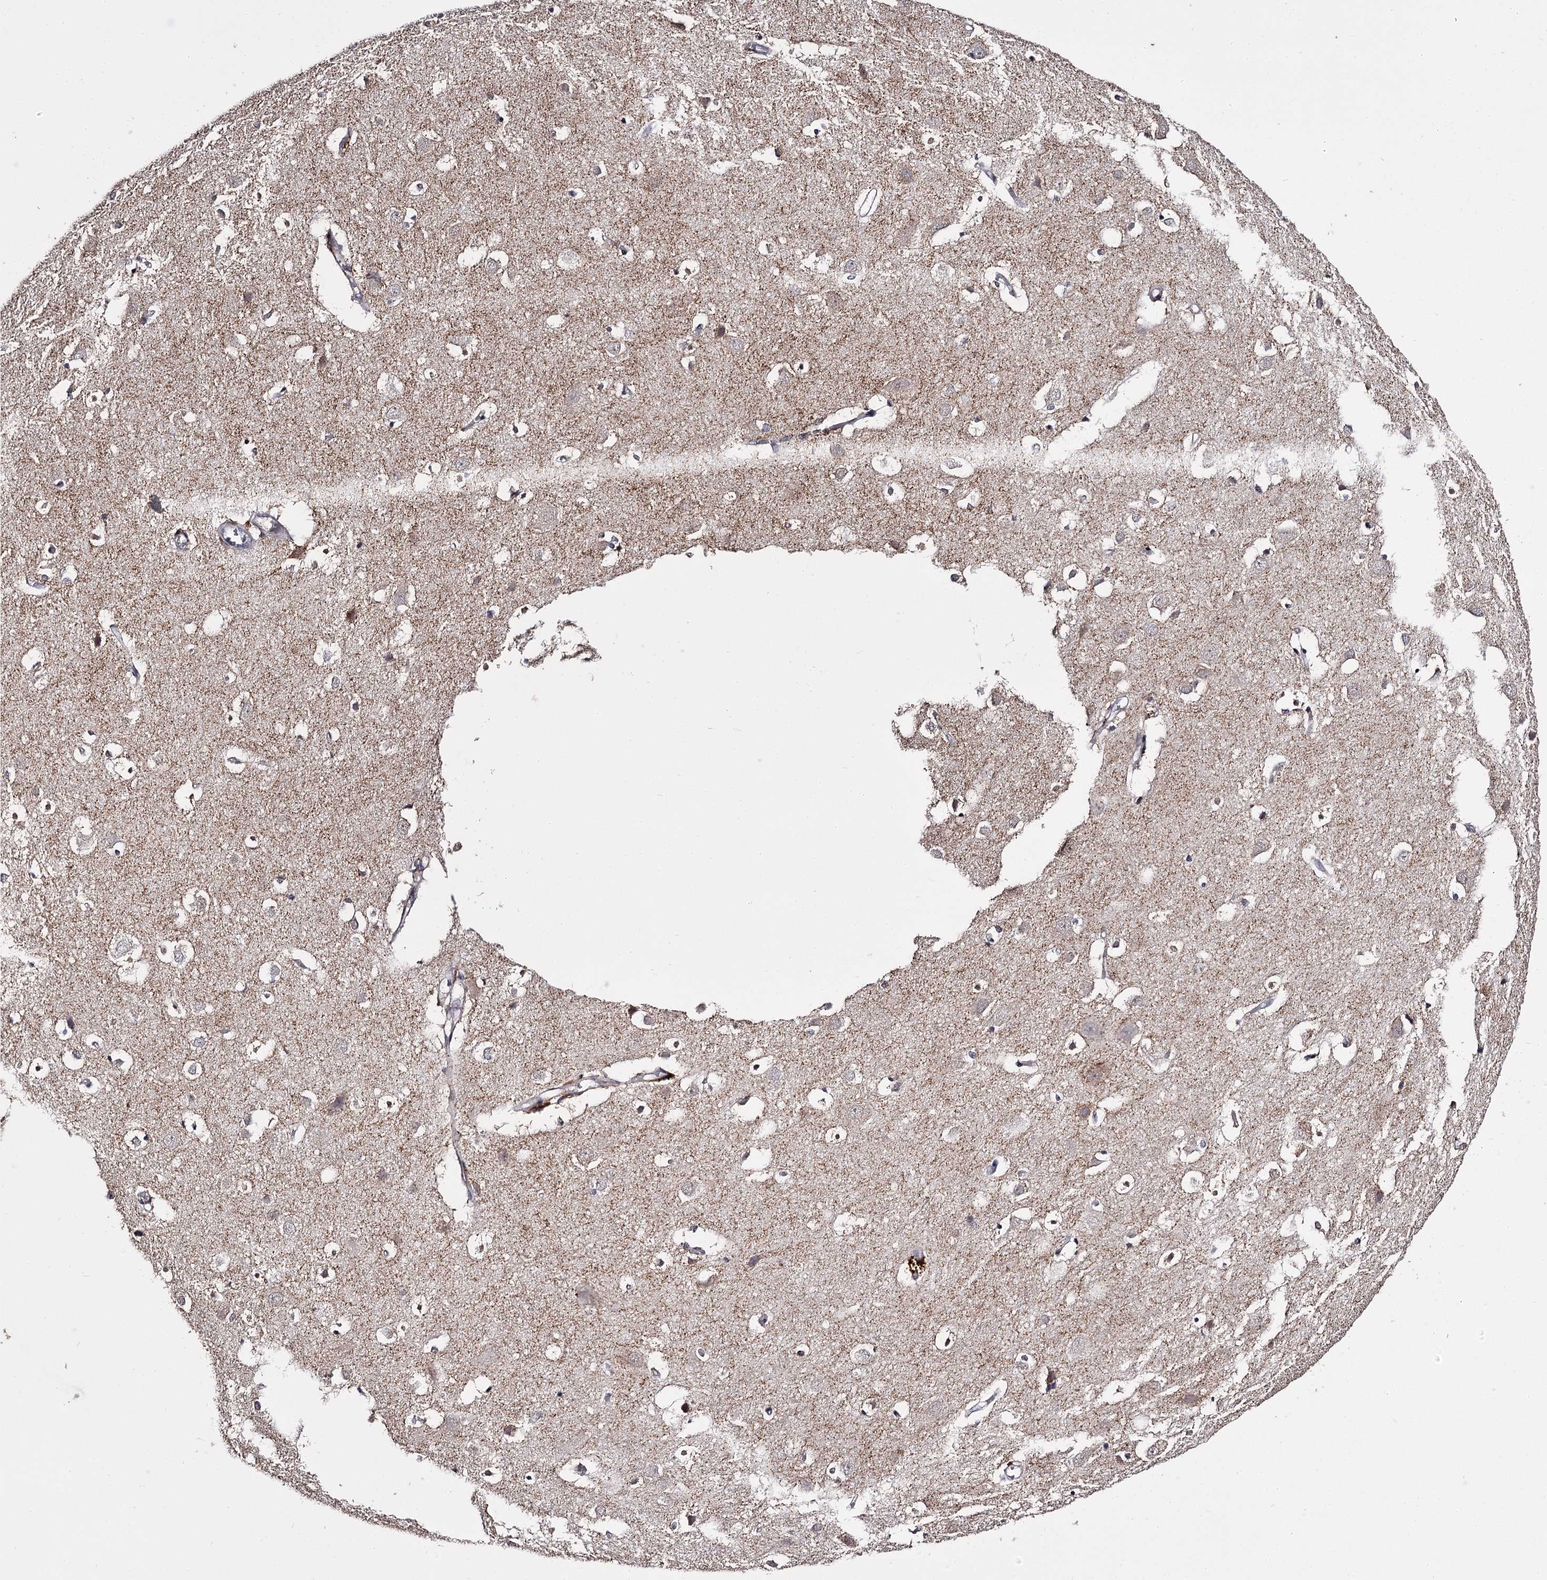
{"staining": {"intensity": "negative", "quantity": "none", "location": "none"}, "tissue": "cerebral cortex", "cell_type": "Endothelial cells", "image_type": "normal", "snomed": [{"axis": "morphology", "description": "Normal tissue, NOS"}, {"axis": "topography", "description": "Cerebral cortex"}], "caption": "This micrograph is of normal cerebral cortex stained with IHC to label a protein in brown with the nuclei are counter-stained blue. There is no positivity in endothelial cells.", "gene": "SLC32A1", "patient": {"sex": "male", "age": 54}}